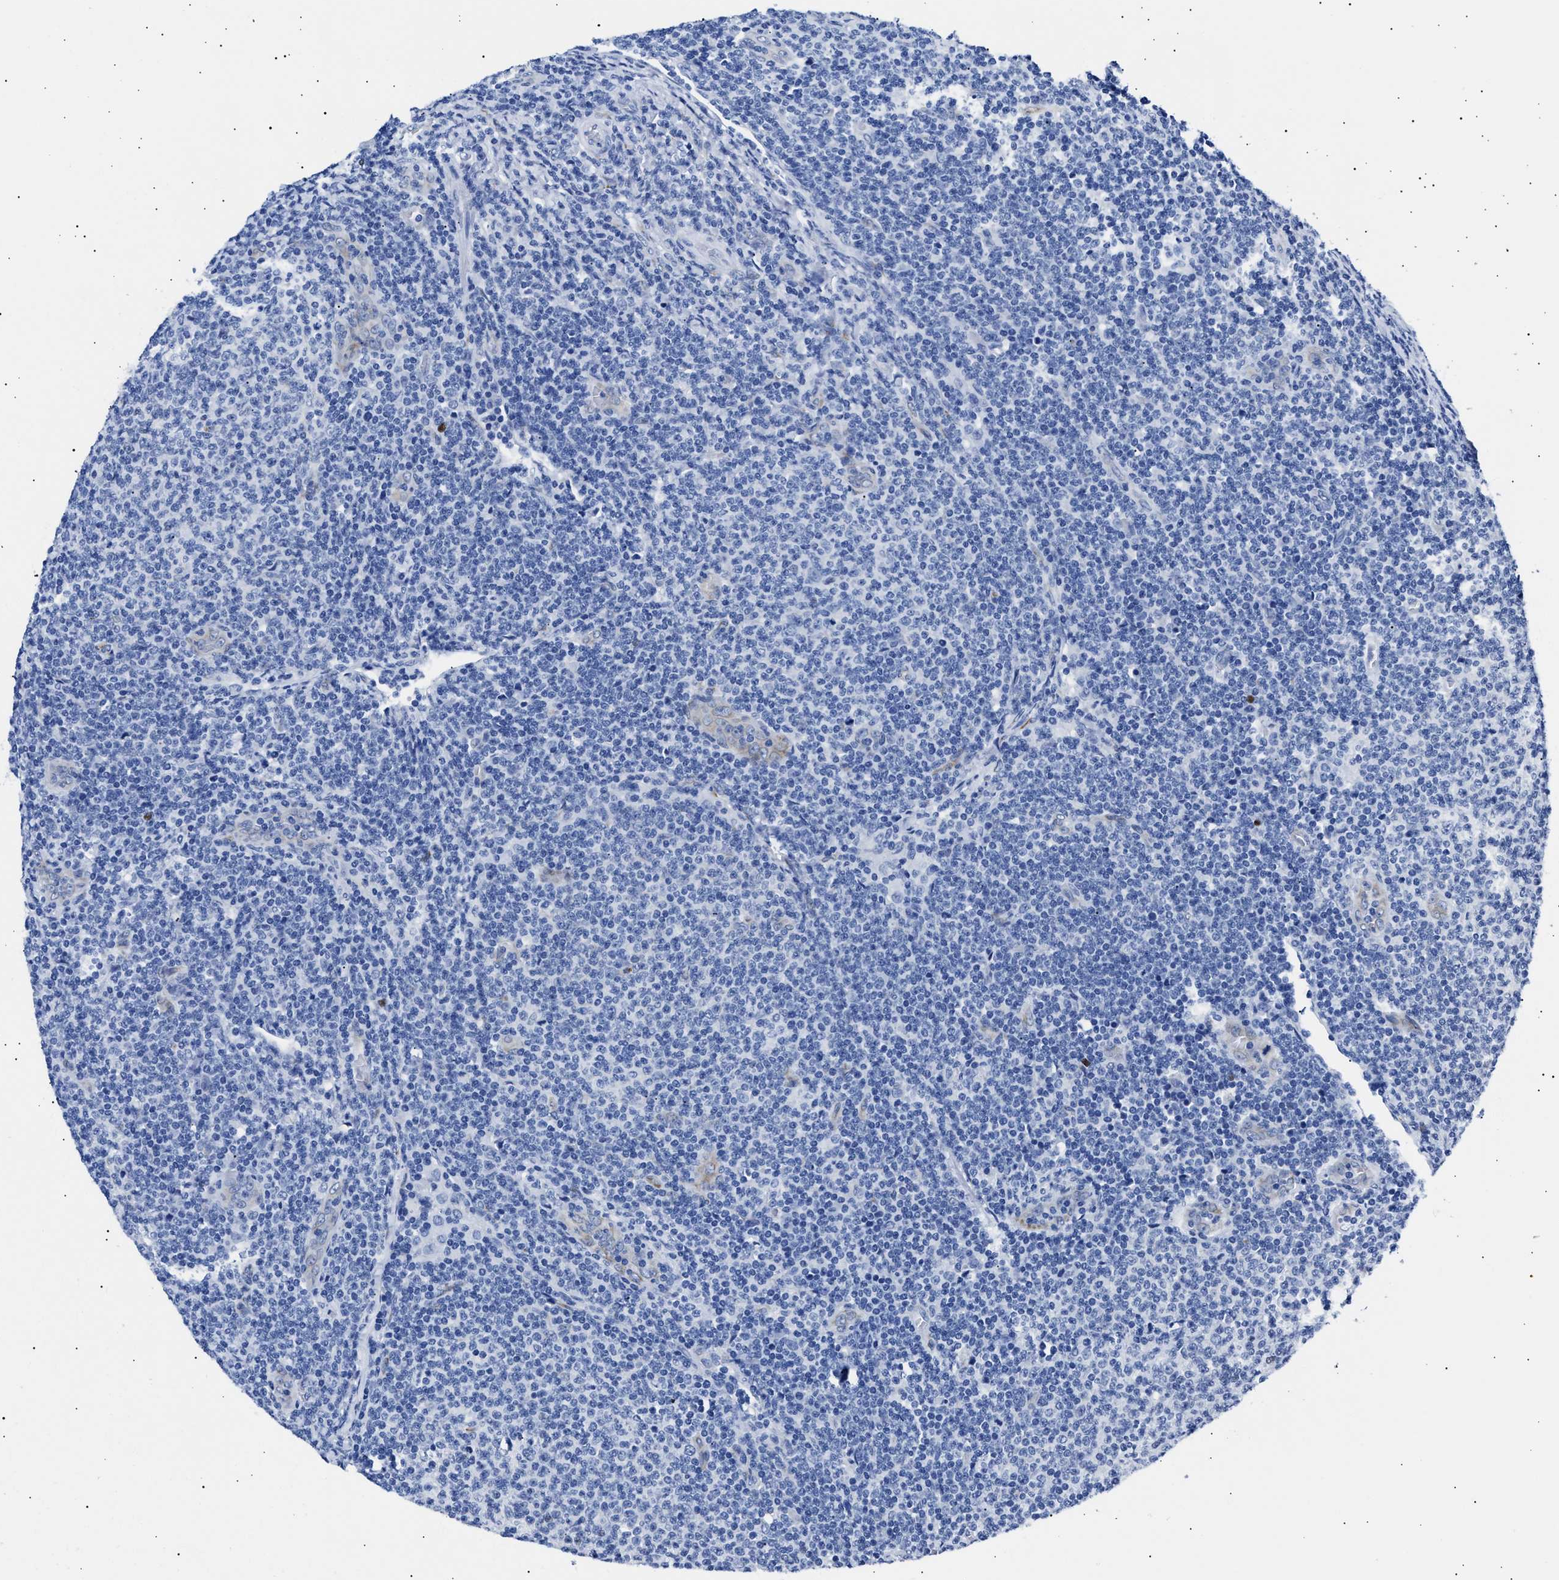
{"staining": {"intensity": "negative", "quantity": "none", "location": "none"}, "tissue": "lymphoma", "cell_type": "Tumor cells", "image_type": "cancer", "snomed": [{"axis": "morphology", "description": "Malignant lymphoma, non-Hodgkin's type, Low grade"}, {"axis": "topography", "description": "Lymph node"}], "caption": "High magnification brightfield microscopy of lymphoma stained with DAB (3,3'-diaminobenzidine) (brown) and counterstained with hematoxylin (blue): tumor cells show no significant staining.", "gene": "HEMGN", "patient": {"sex": "male", "age": 66}}